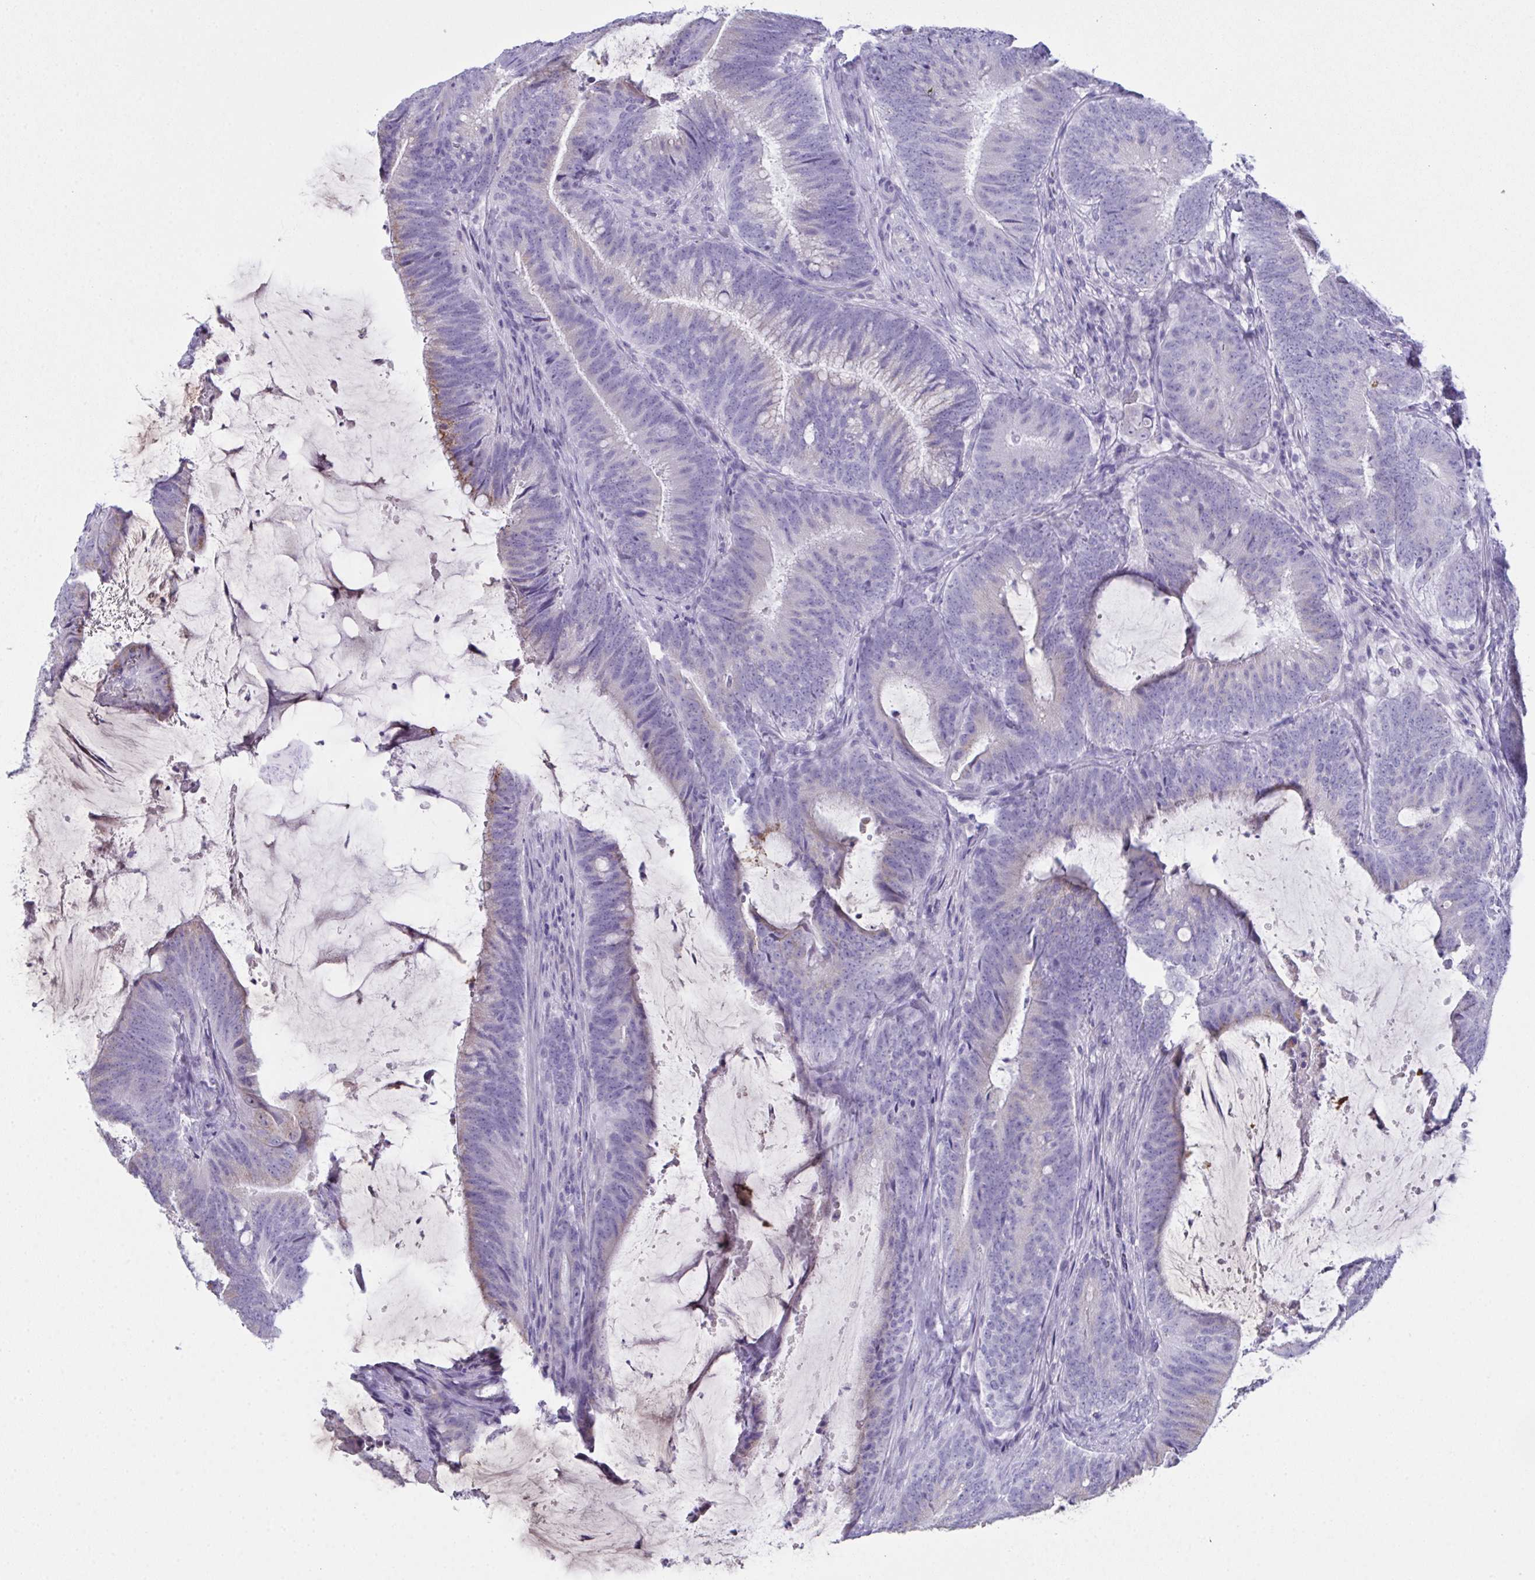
{"staining": {"intensity": "negative", "quantity": "none", "location": "none"}, "tissue": "colorectal cancer", "cell_type": "Tumor cells", "image_type": "cancer", "snomed": [{"axis": "morphology", "description": "Adenocarcinoma, NOS"}, {"axis": "topography", "description": "Colon"}], "caption": "A micrograph of human colorectal adenocarcinoma is negative for staining in tumor cells.", "gene": "TEX19", "patient": {"sex": "female", "age": 43}}